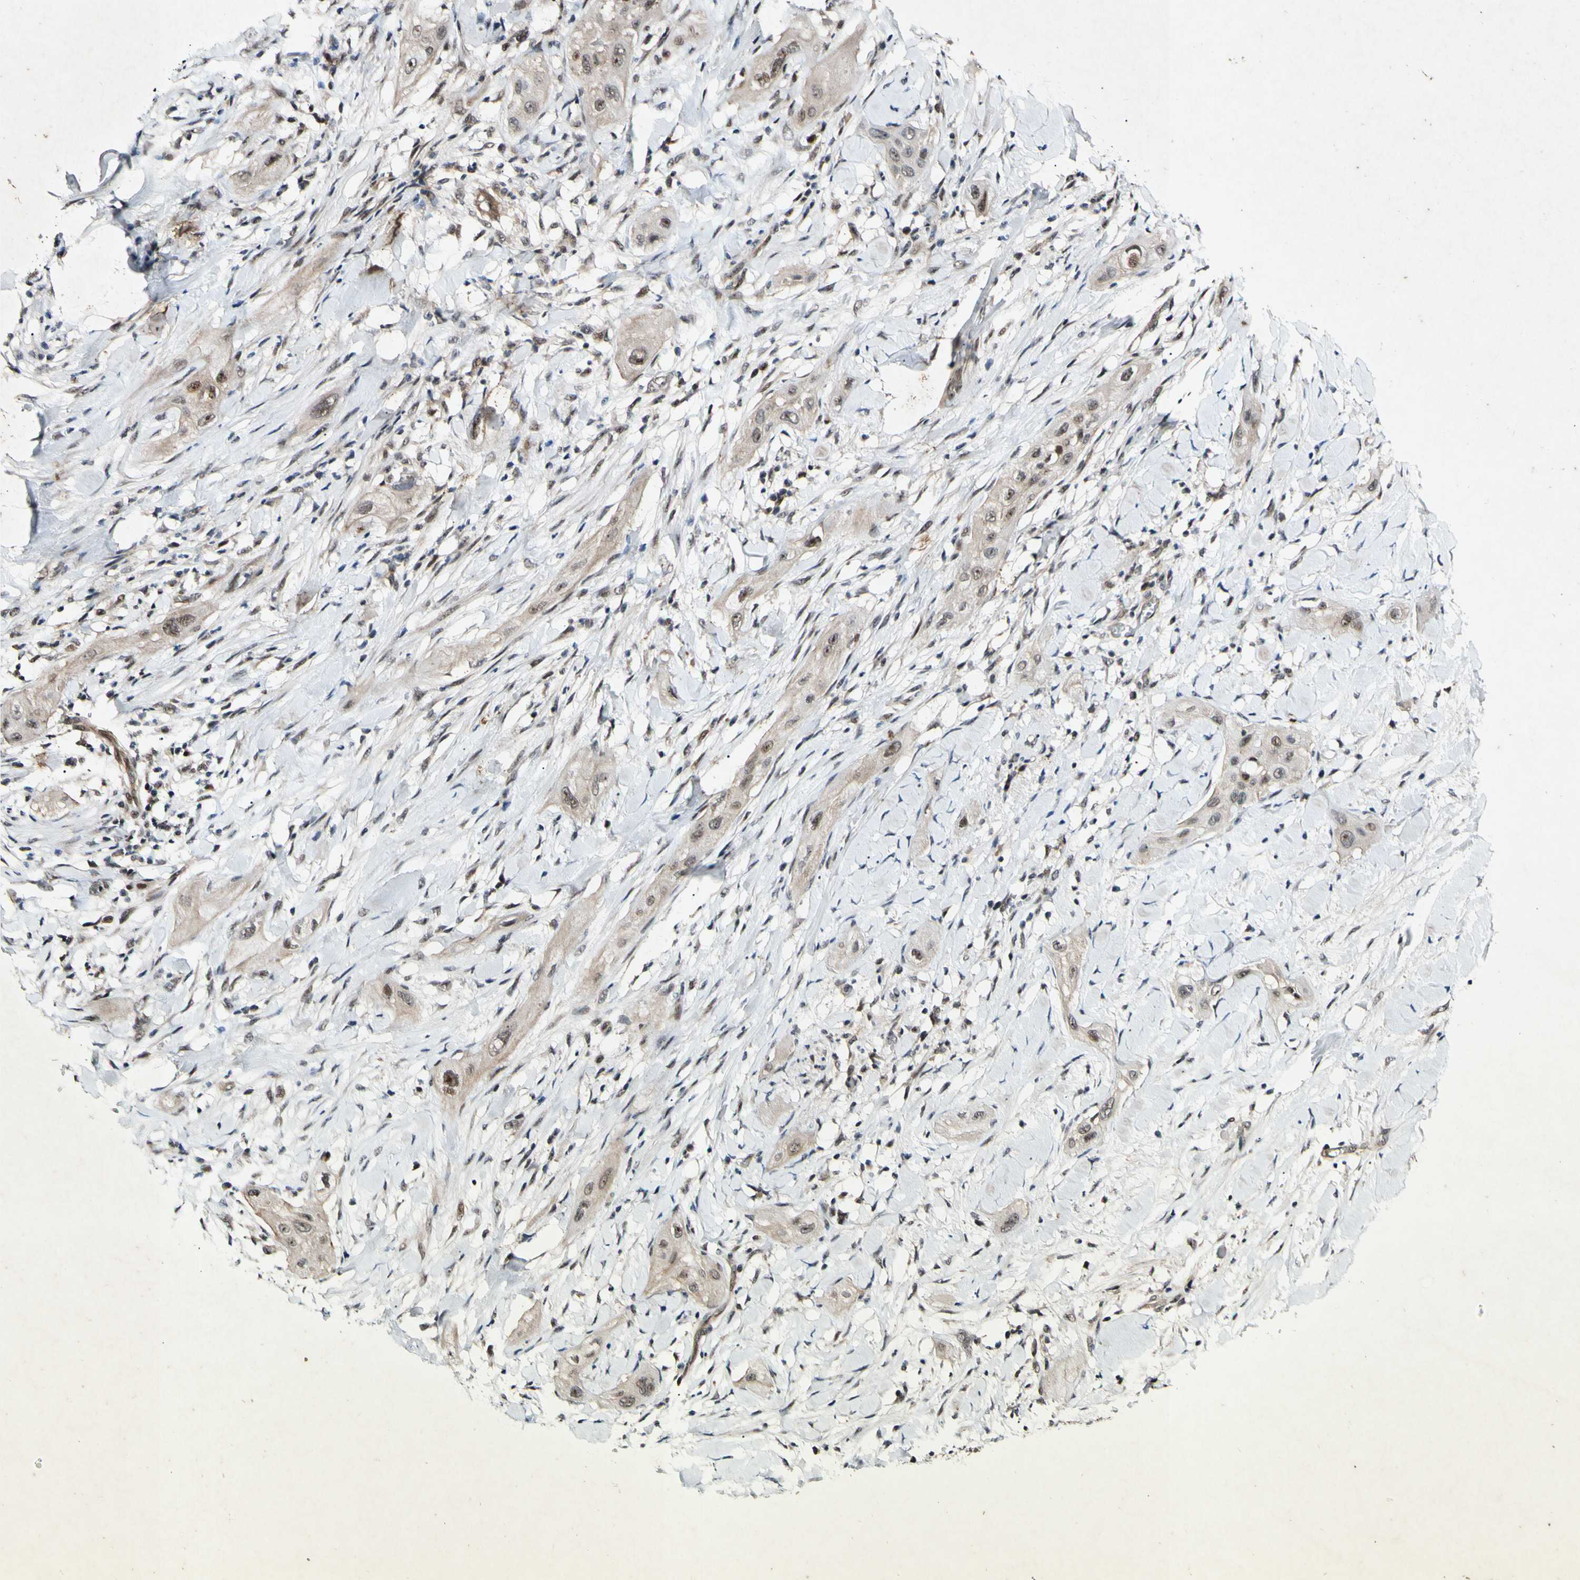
{"staining": {"intensity": "moderate", "quantity": "<25%", "location": "nuclear"}, "tissue": "lung cancer", "cell_type": "Tumor cells", "image_type": "cancer", "snomed": [{"axis": "morphology", "description": "Squamous cell carcinoma, NOS"}, {"axis": "topography", "description": "Lung"}], "caption": "Immunohistochemical staining of lung cancer exhibits low levels of moderate nuclear expression in about <25% of tumor cells.", "gene": "POLR2F", "patient": {"sex": "female", "age": 47}}